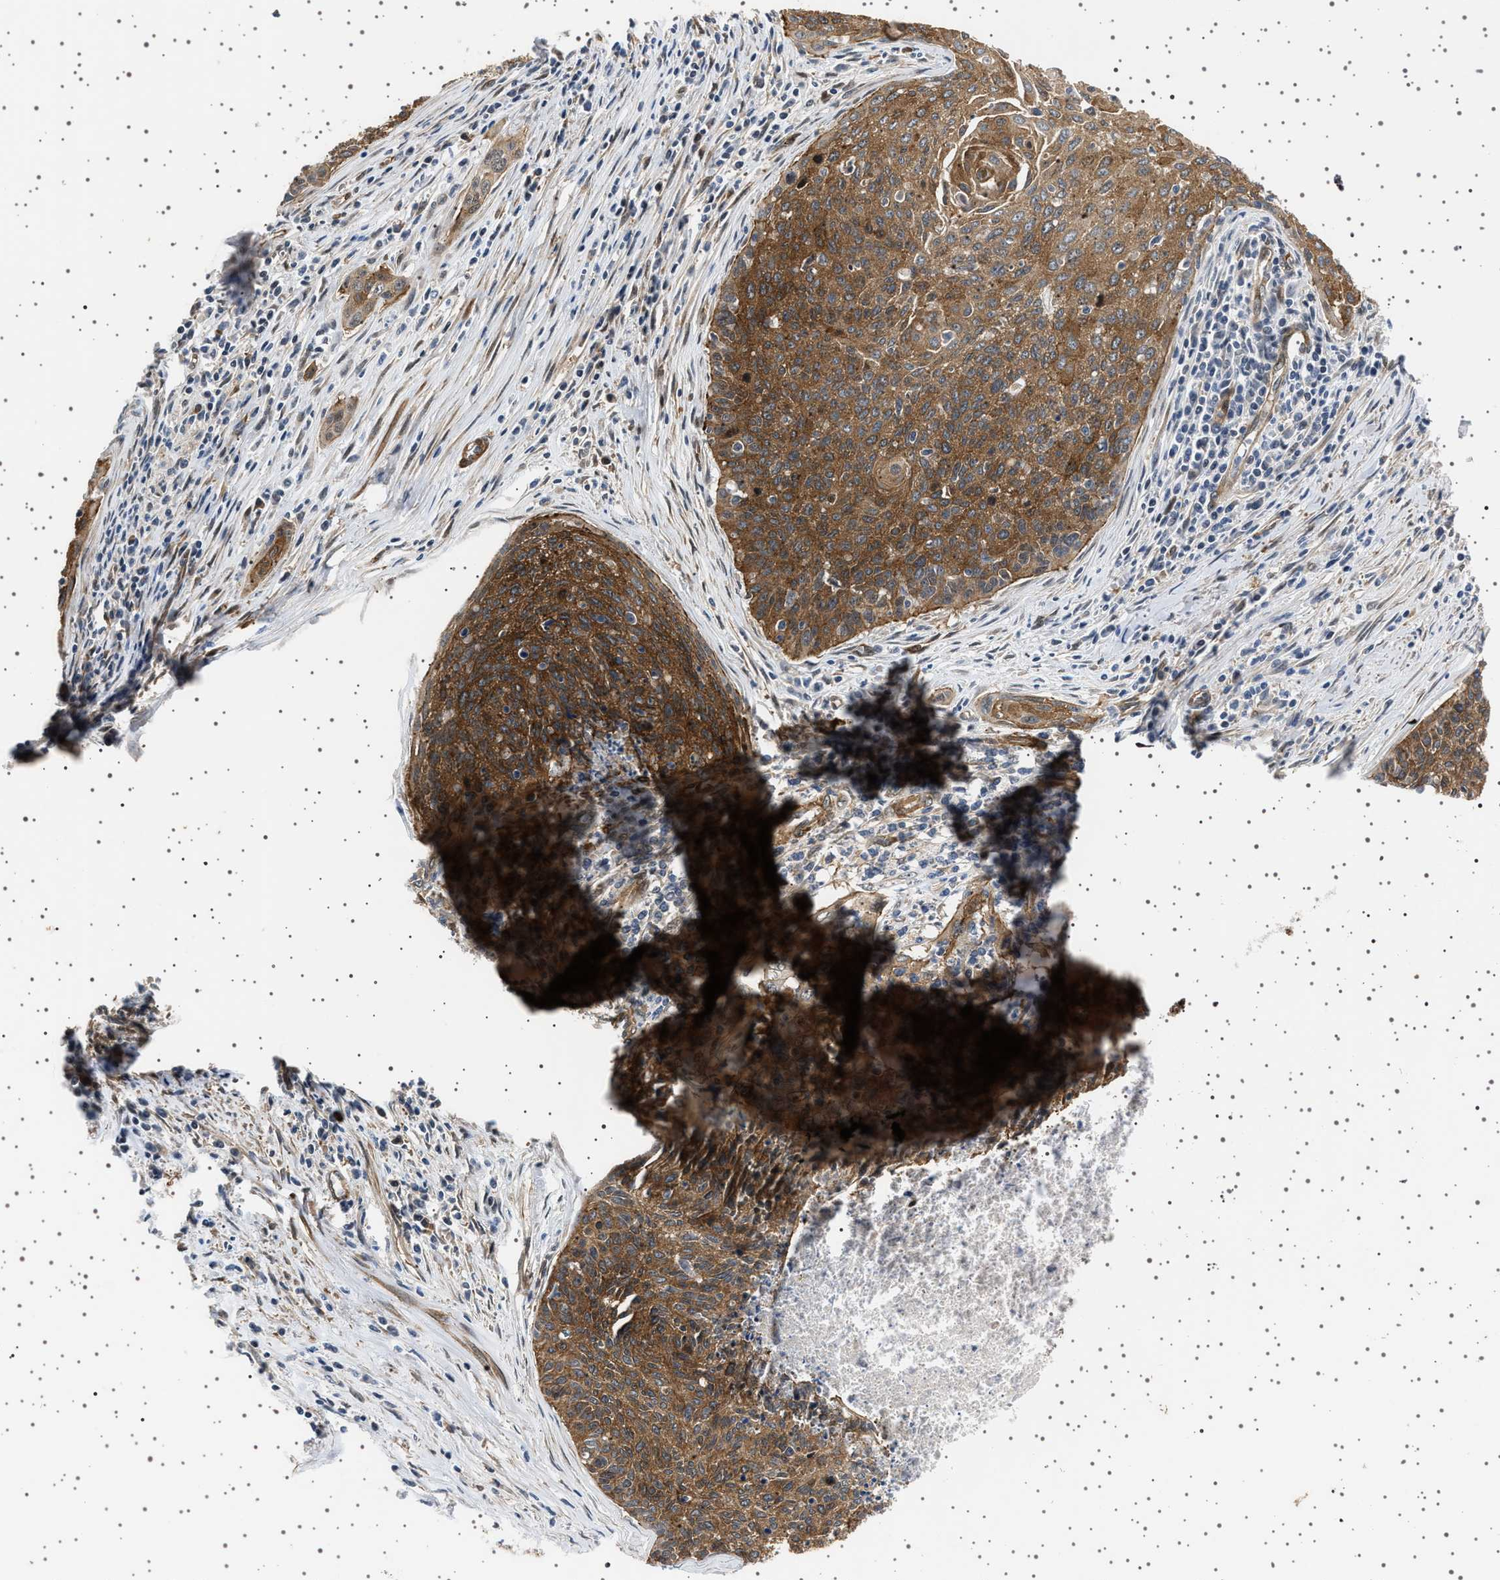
{"staining": {"intensity": "moderate", "quantity": ">75%", "location": "cytoplasmic/membranous"}, "tissue": "cervical cancer", "cell_type": "Tumor cells", "image_type": "cancer", "snomed": [{"axis": "morphology", "description": "Squamous cell carcinoma, NOS"}, {"axis": "topography", "description": "Cervix"}], "caption": "A micrograph showing moderate cytoplasmic/membranous expression in approximately >75% of tumor cells in cervical squamous cell carcinoma, as visualized by brown immunohistochemical staining.", "gene": "BAG3", "patient": {"sex": "female", "age": 55}}